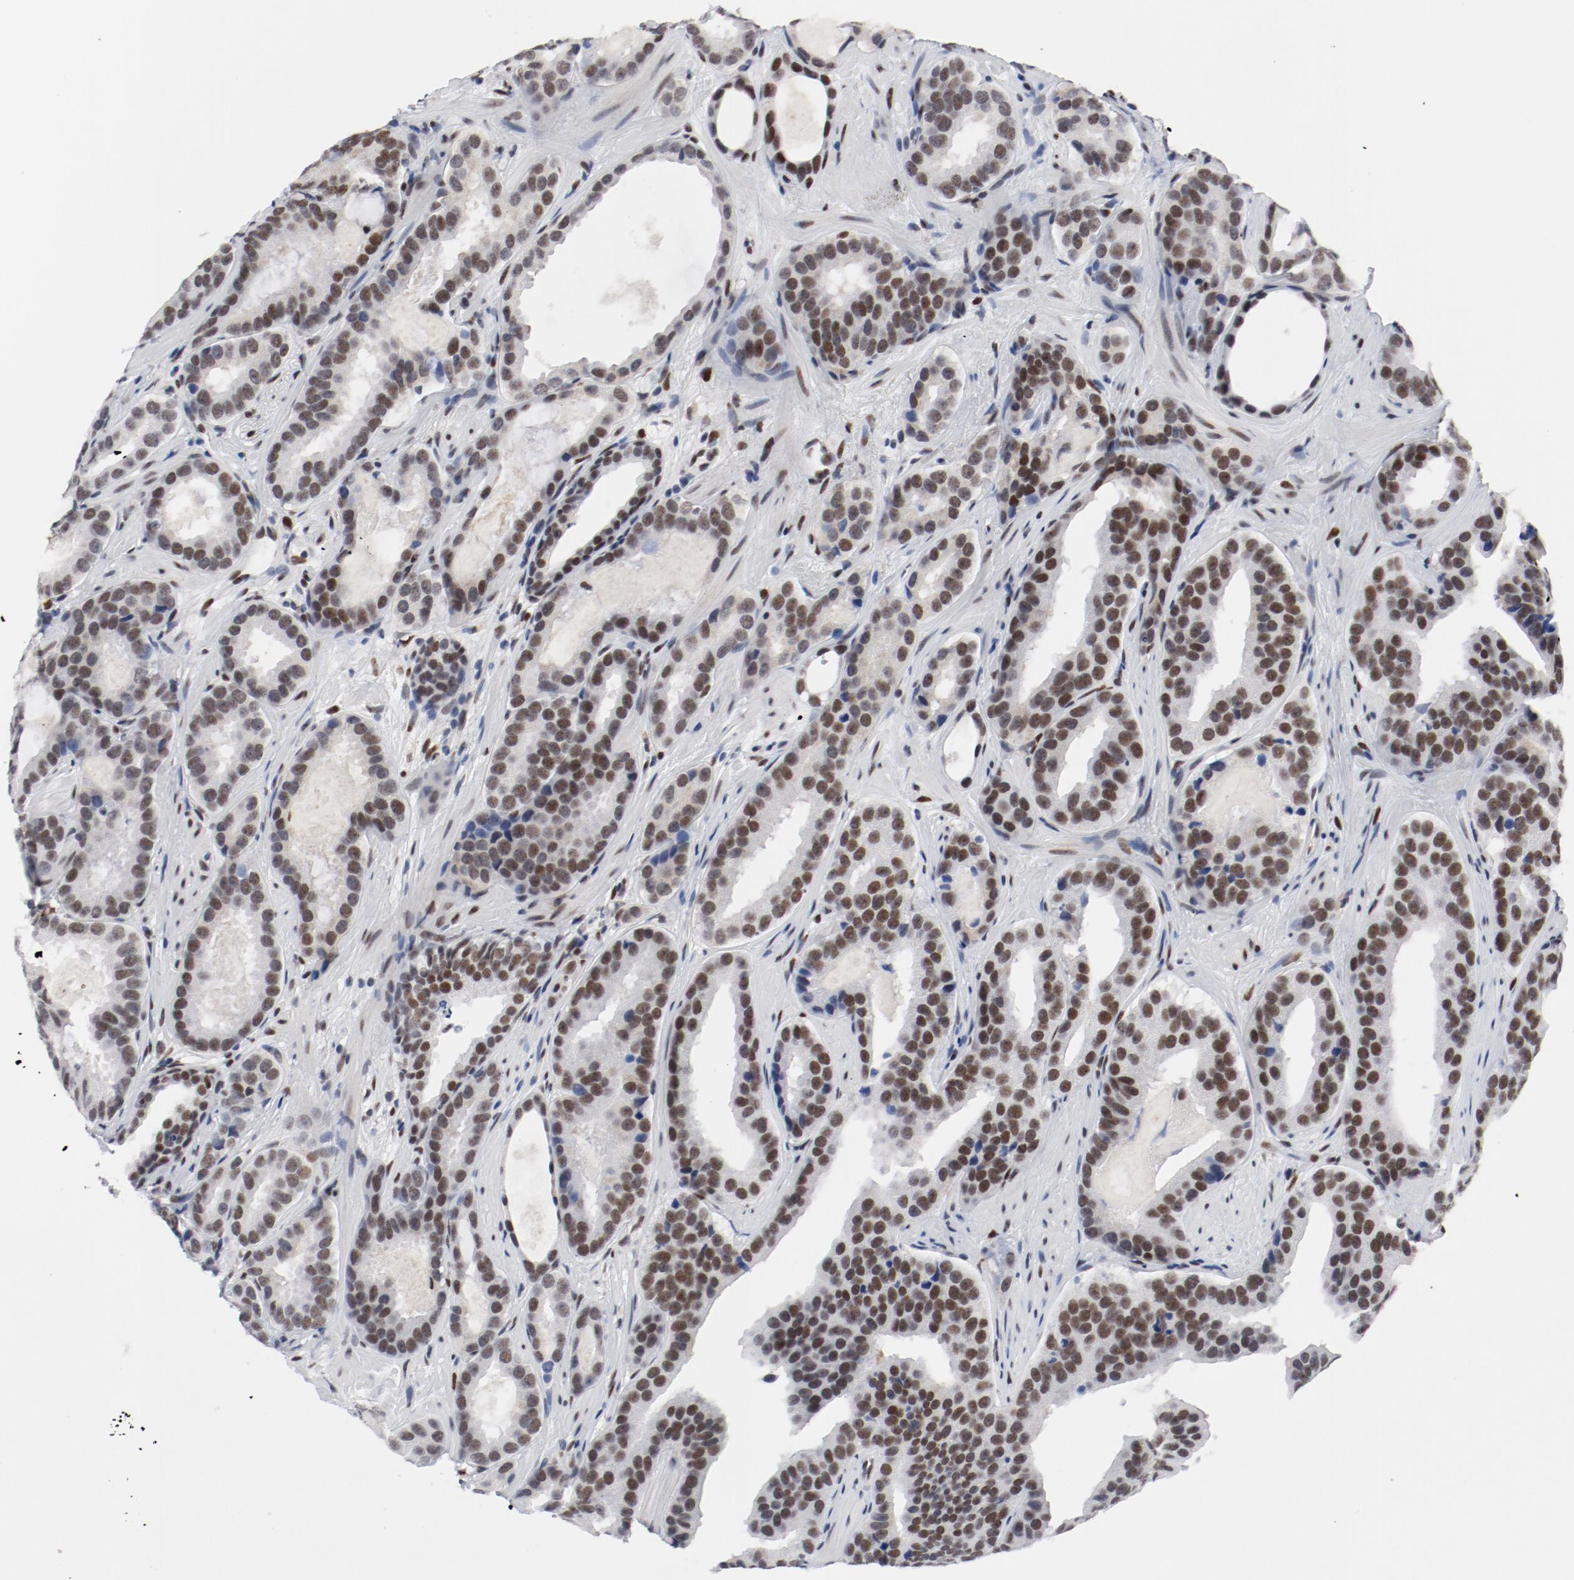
{"staining": {"intensity": "strong", "quantity": ">75%", "location": "nuclear"}, "tissue": "prostate cancer", "cell_type": "Tumor cells", "image_type": "cancer", "snomed": [{"axis": "morphology", "description": "Adenocarcinoma, Low grade"}, {"axis": "topography", "description": "Prostate"}], "caption": "Prostate cancer (low-grade adenocarcinoma) stained for a protein exhibits strong nuclear positivity in tumor cells. (IHC, brightfield microscopy, high magnification).", "gene": "ARNT", "patient": {"sex": "male", "age": 59}}